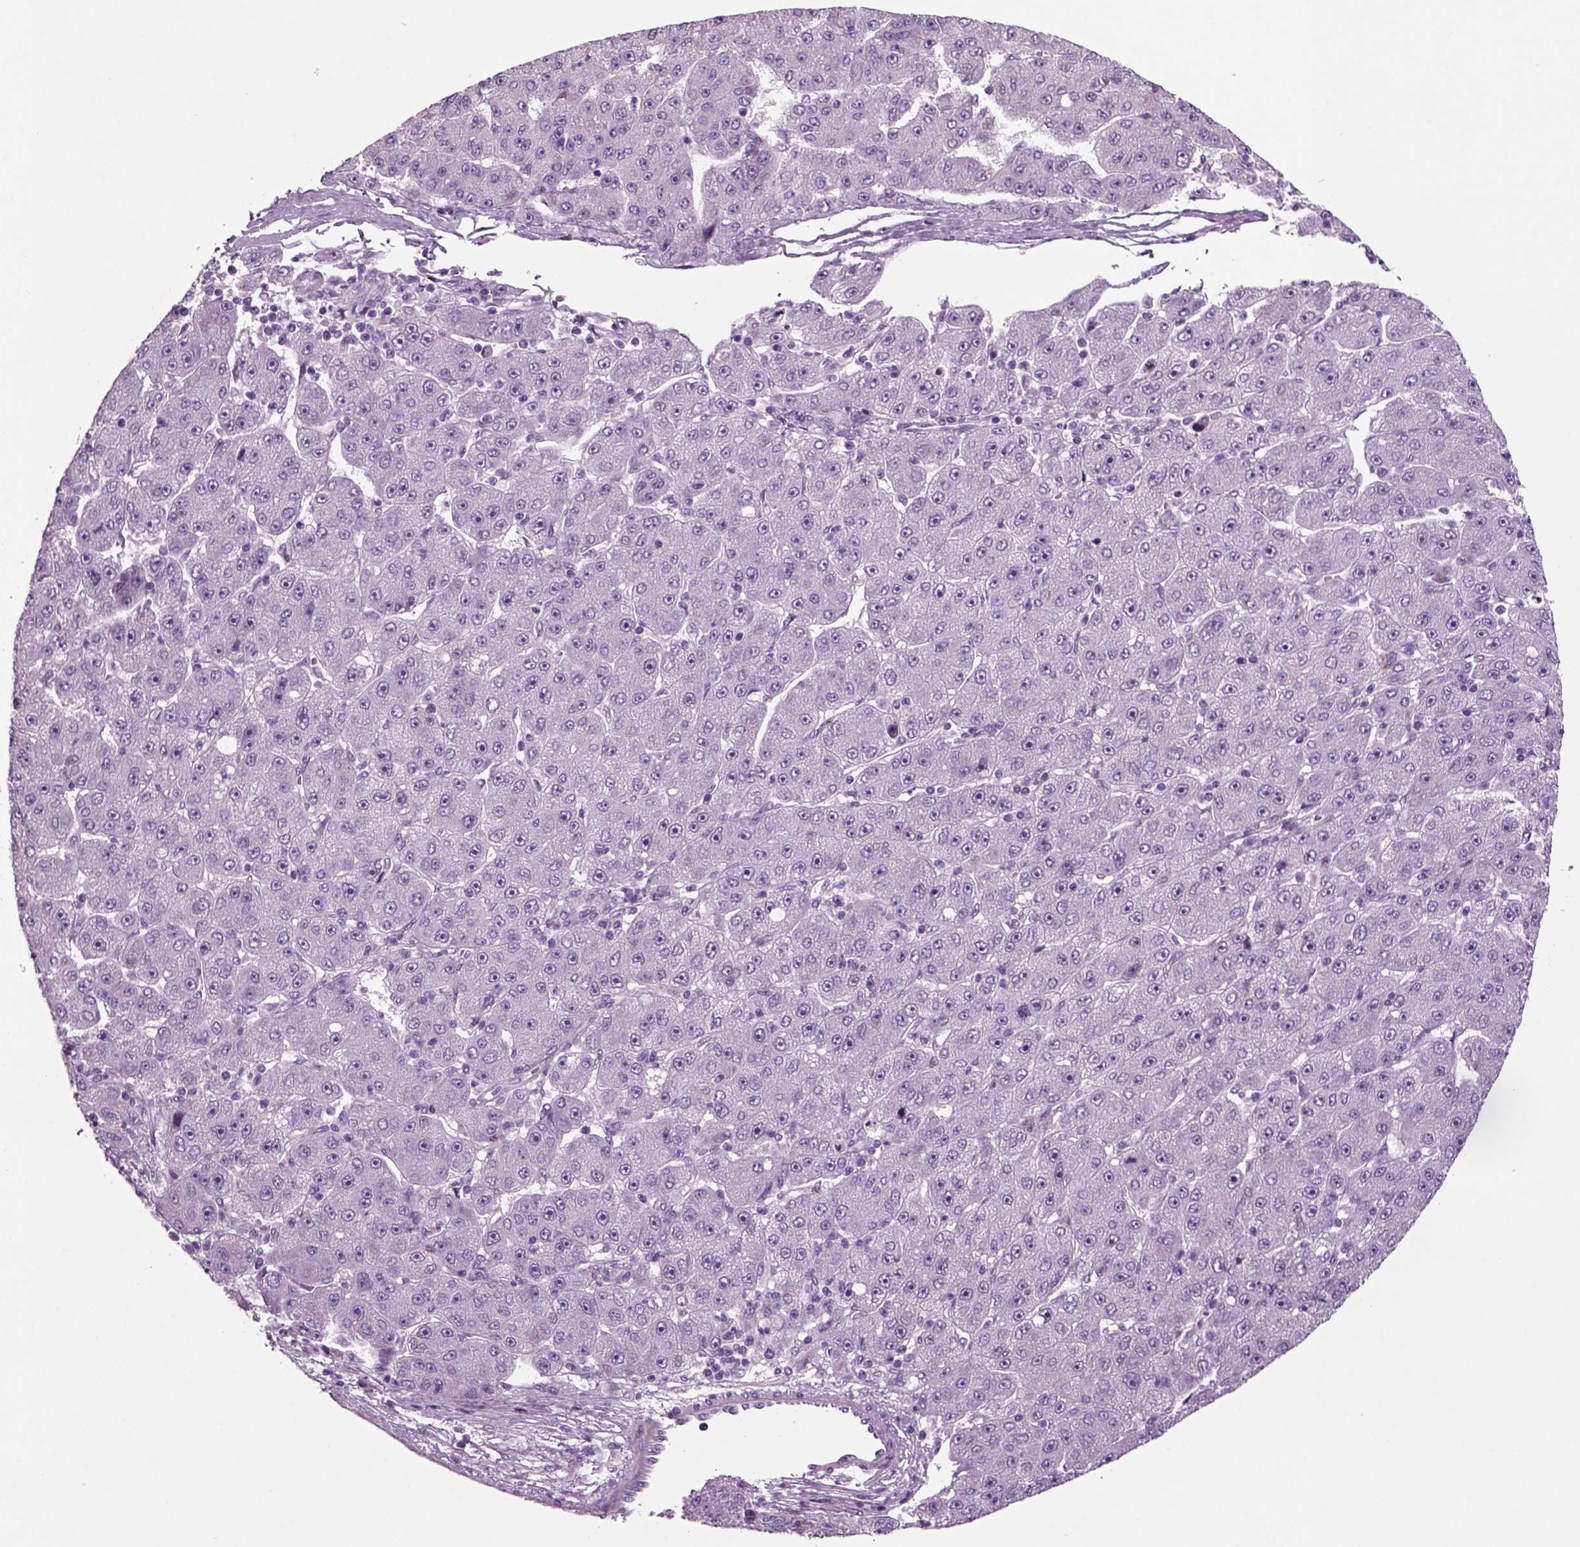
{"staining": {"intensity": "negative", "quantity": "none", "location": "none"}, "tissue": "liver cancer", "cell_type": "Tumor cells", "image_type": "cancer", "snomed": [{"axis": "morphology", "description": "Carcinoma, Hepatocellular, NOS"}, {"axis": "topography", "description": "Liver"}], "caption": "Tumor cells show no significant positivity in hepatocellular carcinoma (liver).", "gene": "ARID3A", "patient": {"sex": "male", "age": 67}}